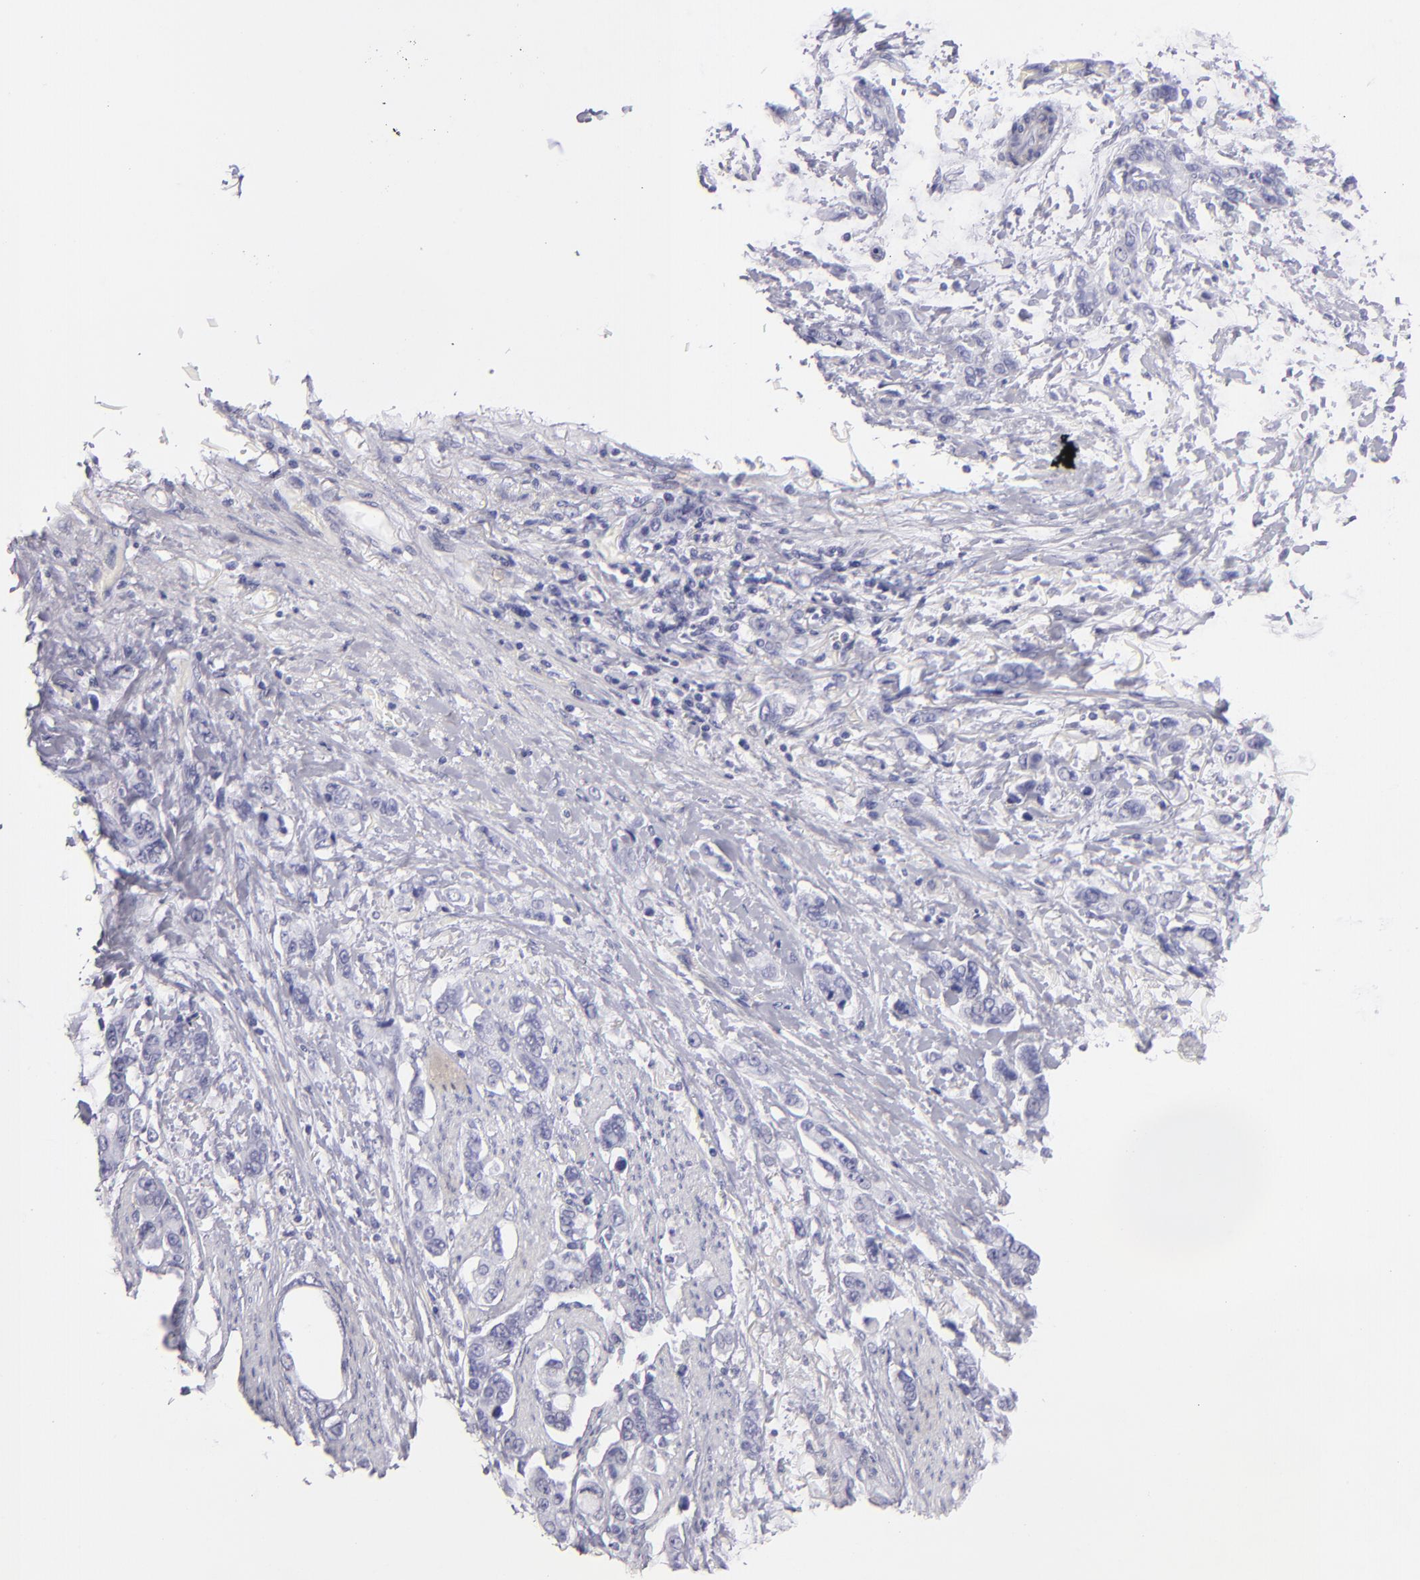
{"staining": {"intensity": "negative", "quantity": "none", "location": "none"}, "tissue": "stomach cancer", "cell_type": "Tumor cells", "image_type": "cancer", "snomed": [{"axis": "morphology", "description": "Adenocarcinoma, NOS"}, {"axis": "topography", "description": "Stomach"}], "caption": "The micrograph demonstrates no staining of tumor cells in stomach adenocarcinoma.", "gene": "PVALB", "patient": {"sex": "male", "age": 78}}